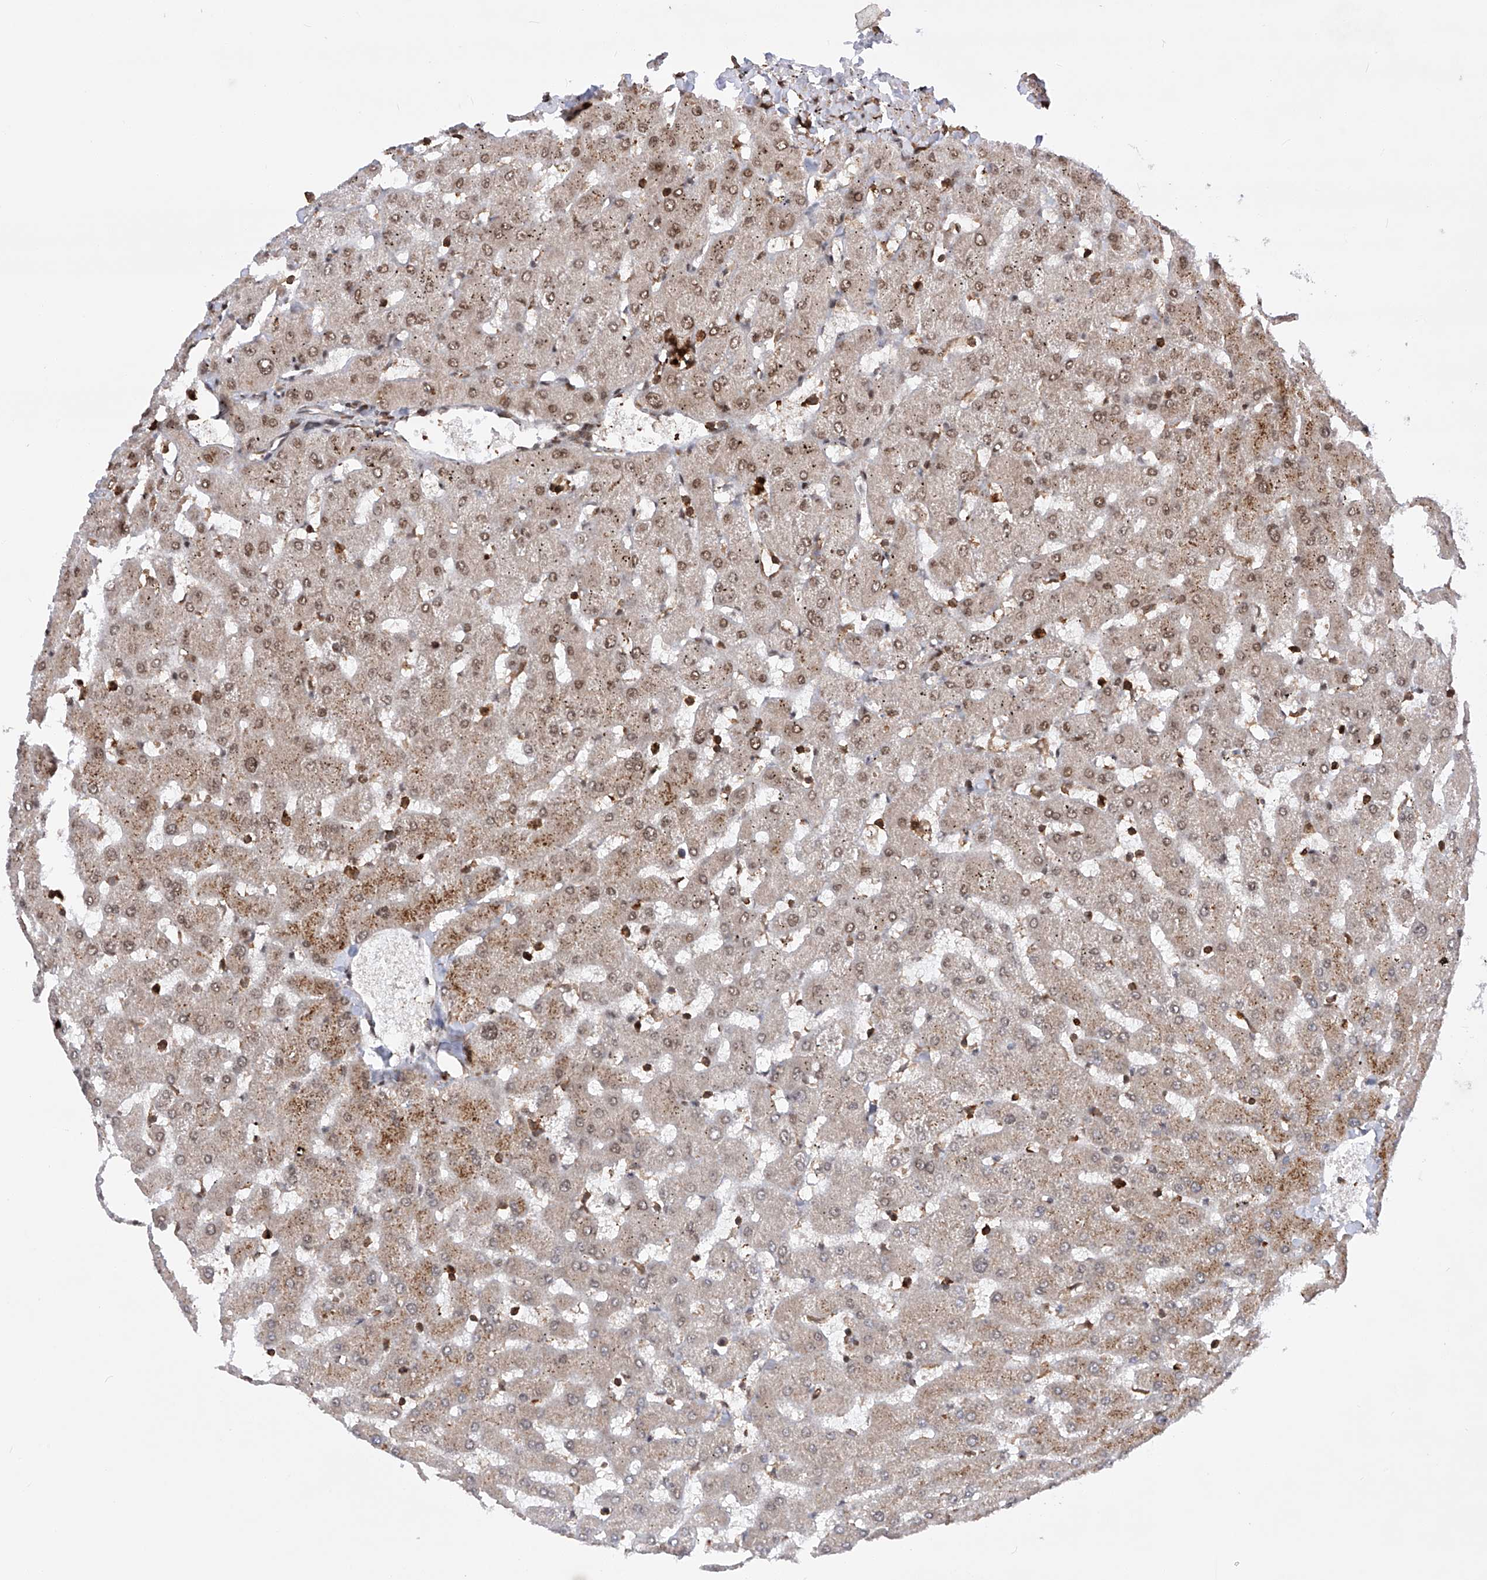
{"staining": {"intensity": "negative", "quantity": "none", "location": "none"}, "tissue": "liver", "cell_type": "Cholangiocytes", "image_type": "normal", "snomed": [{"axis": "morphology", "description": "Normal tissue, NOS"}, {"axis": "topography", "description": "Liver"}], "caption": "Liver was stained to show a protein in brown. There is no significant positivity in cholangiocytes. (Stains: DAB immunohistochemistry with hematoxylin counter stain, Microscopy: brightfield microscopy at high magnification).", "gene": "ZNF280D", "patient": {"sex": "female", "age": 63}}